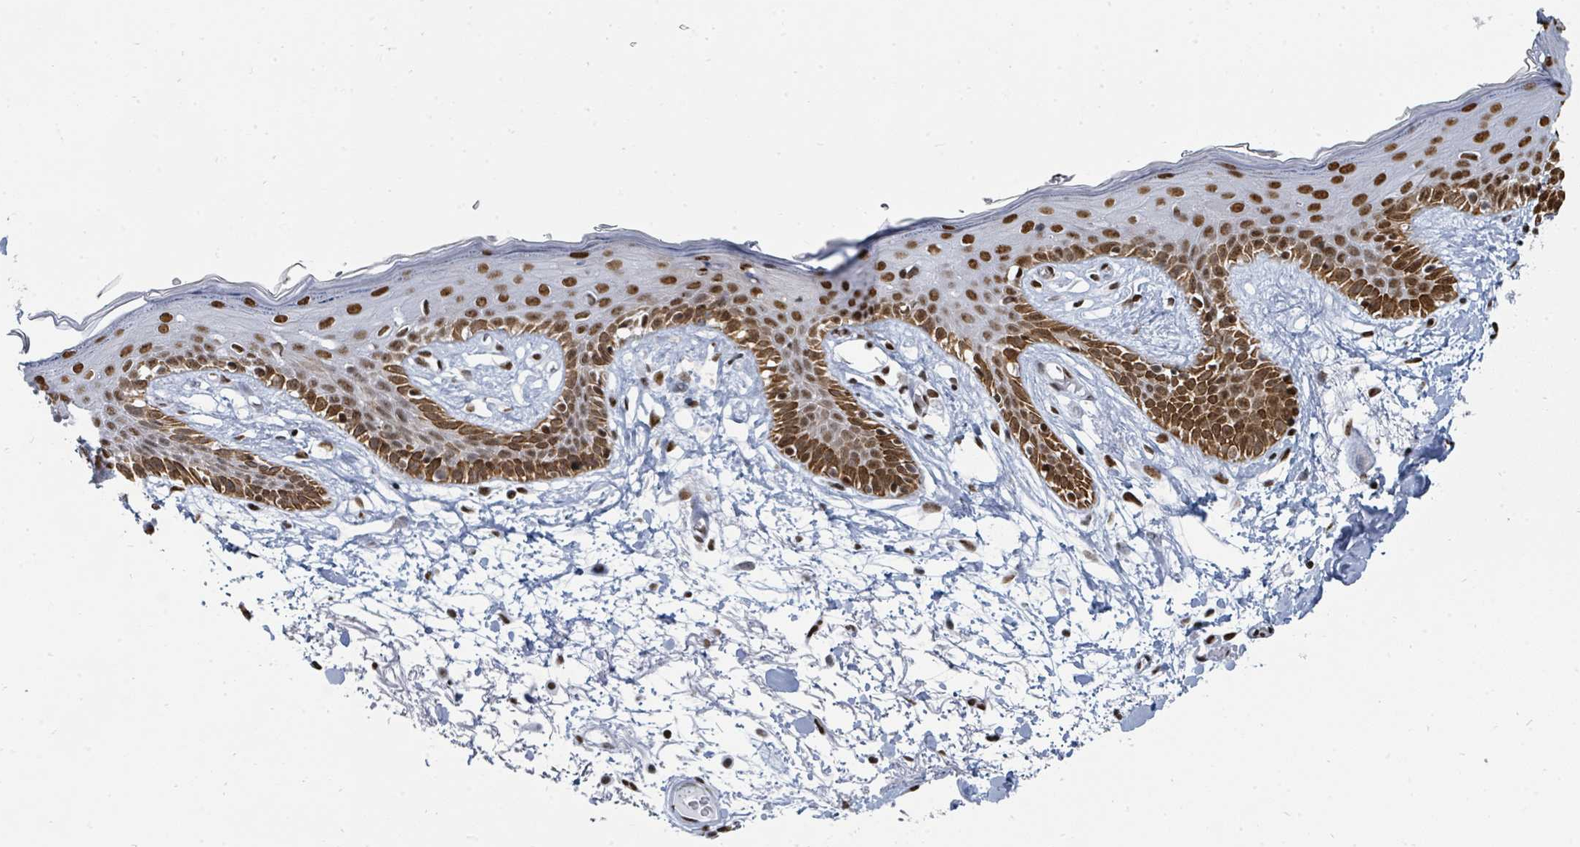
{"staining": {"intensity": "moderate", "quantity": ">75%", "location": "nuclear"}, "tissue": "skin", "cell_type": "Fibroblasts", "image_type": "normal", "snomed": [{"axis": "morphology", "description": "Normal tissue, NOS"}, {"axis": "topography", "description": "Skin"}], "caption": "Protein expression analysis of unremarkable skin demonstrates moderate nuclear positivity in approximately >75% of fibroblasts. The staining is performed using DAB (3,3'-diaminobenzidine) brown chromogen to label protein expression. The nuclei are counter-stained blue using hematoxylin.", "gene": "SUMO2", "patient": {"sex": "male", "age": 79}}